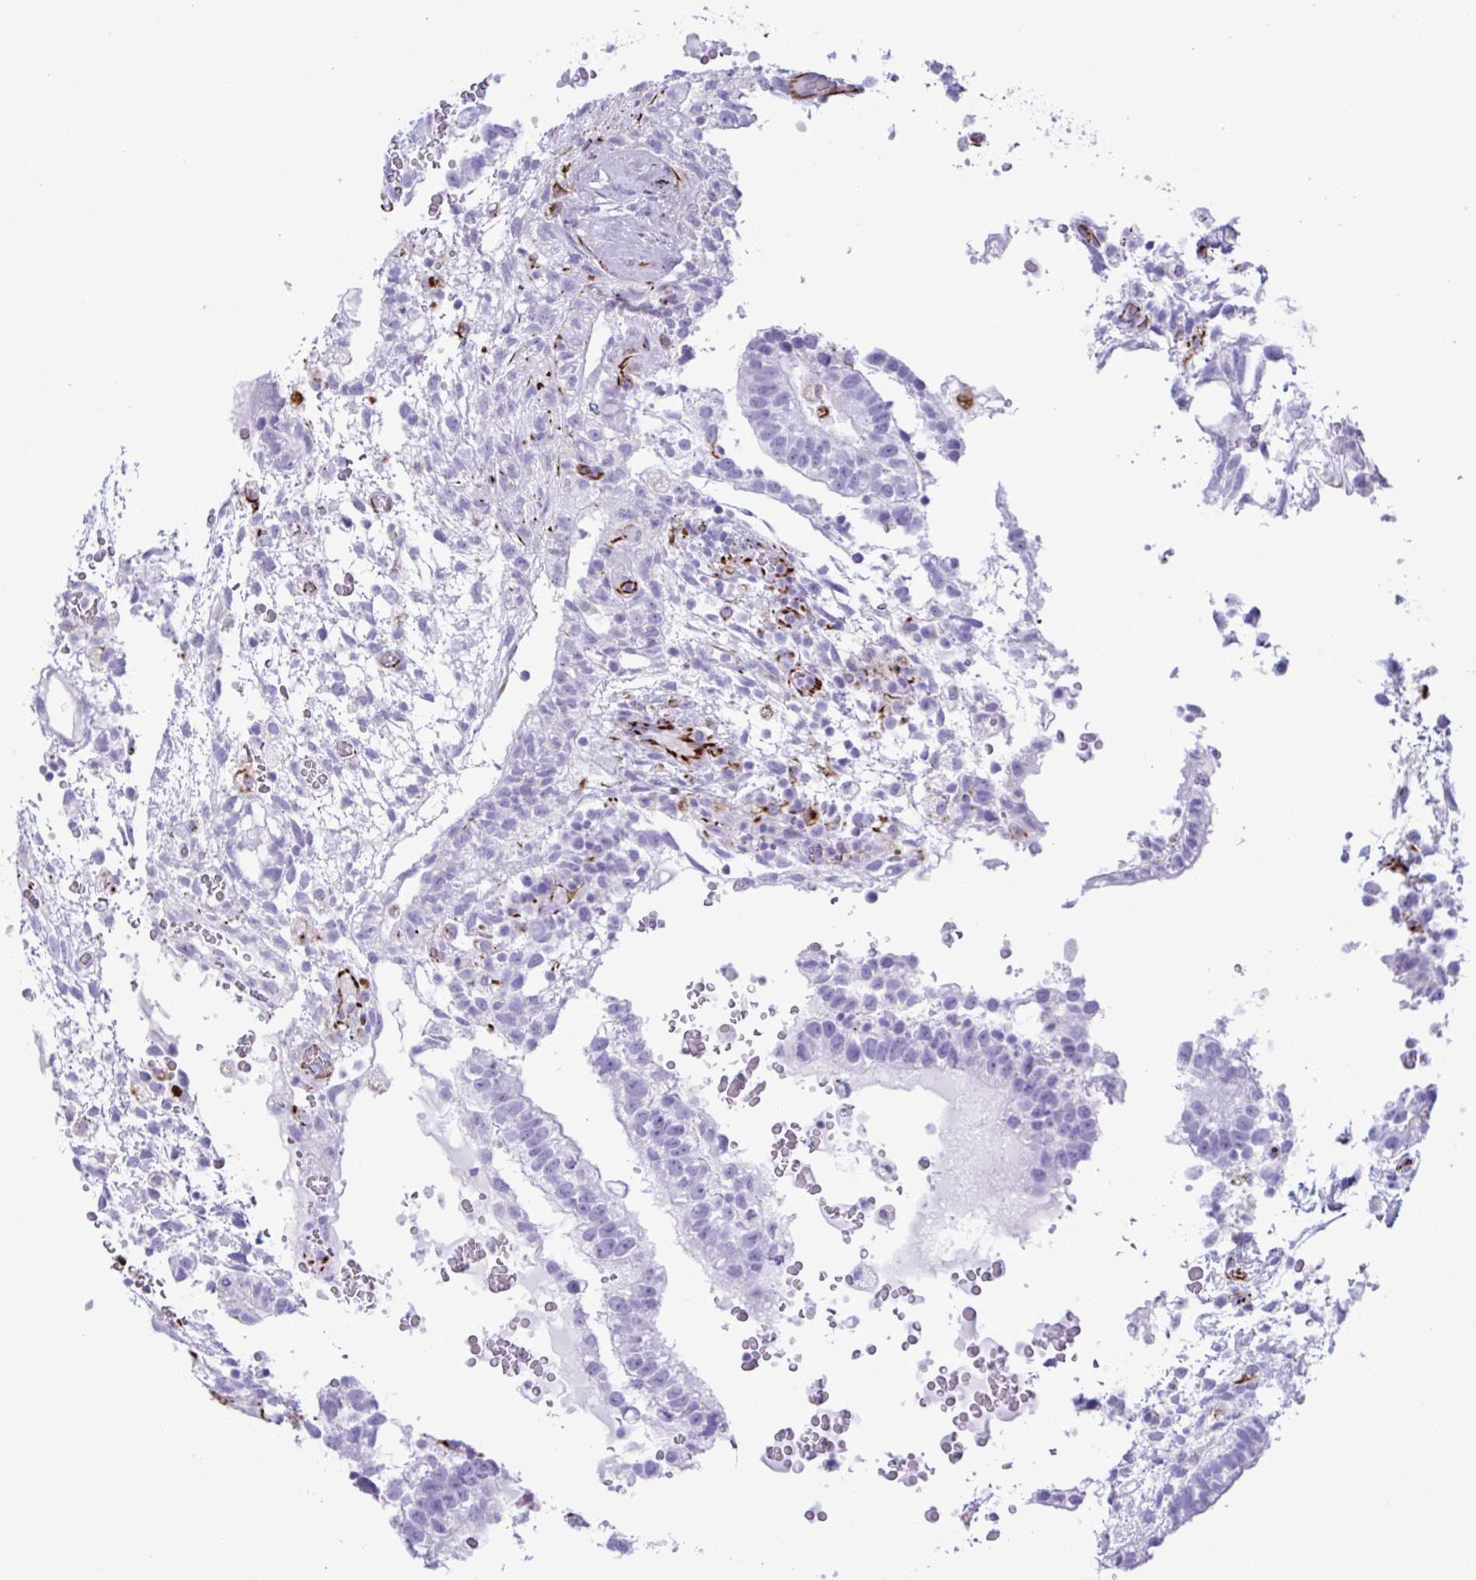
{"staining": {"intensity": "negative", "quantity": "none", "location": "none"}, "tissue": "testis cancer", "cell_type": "Tumor cells", "image_type": "cancer", "snomed": [{"axis": "morphology", "description": "Carcinoma, Embryonal, NOS"}, {"axis": "topography", "description": "Testis"}], "caption": "An IHC photomicrograph of testis embryonal carcinoma is shown. There is no staining in tumor cells of testis embryonal carcinoma.", "gene": "SMAD5", "patient": {"sex": "male", "age": 32}}